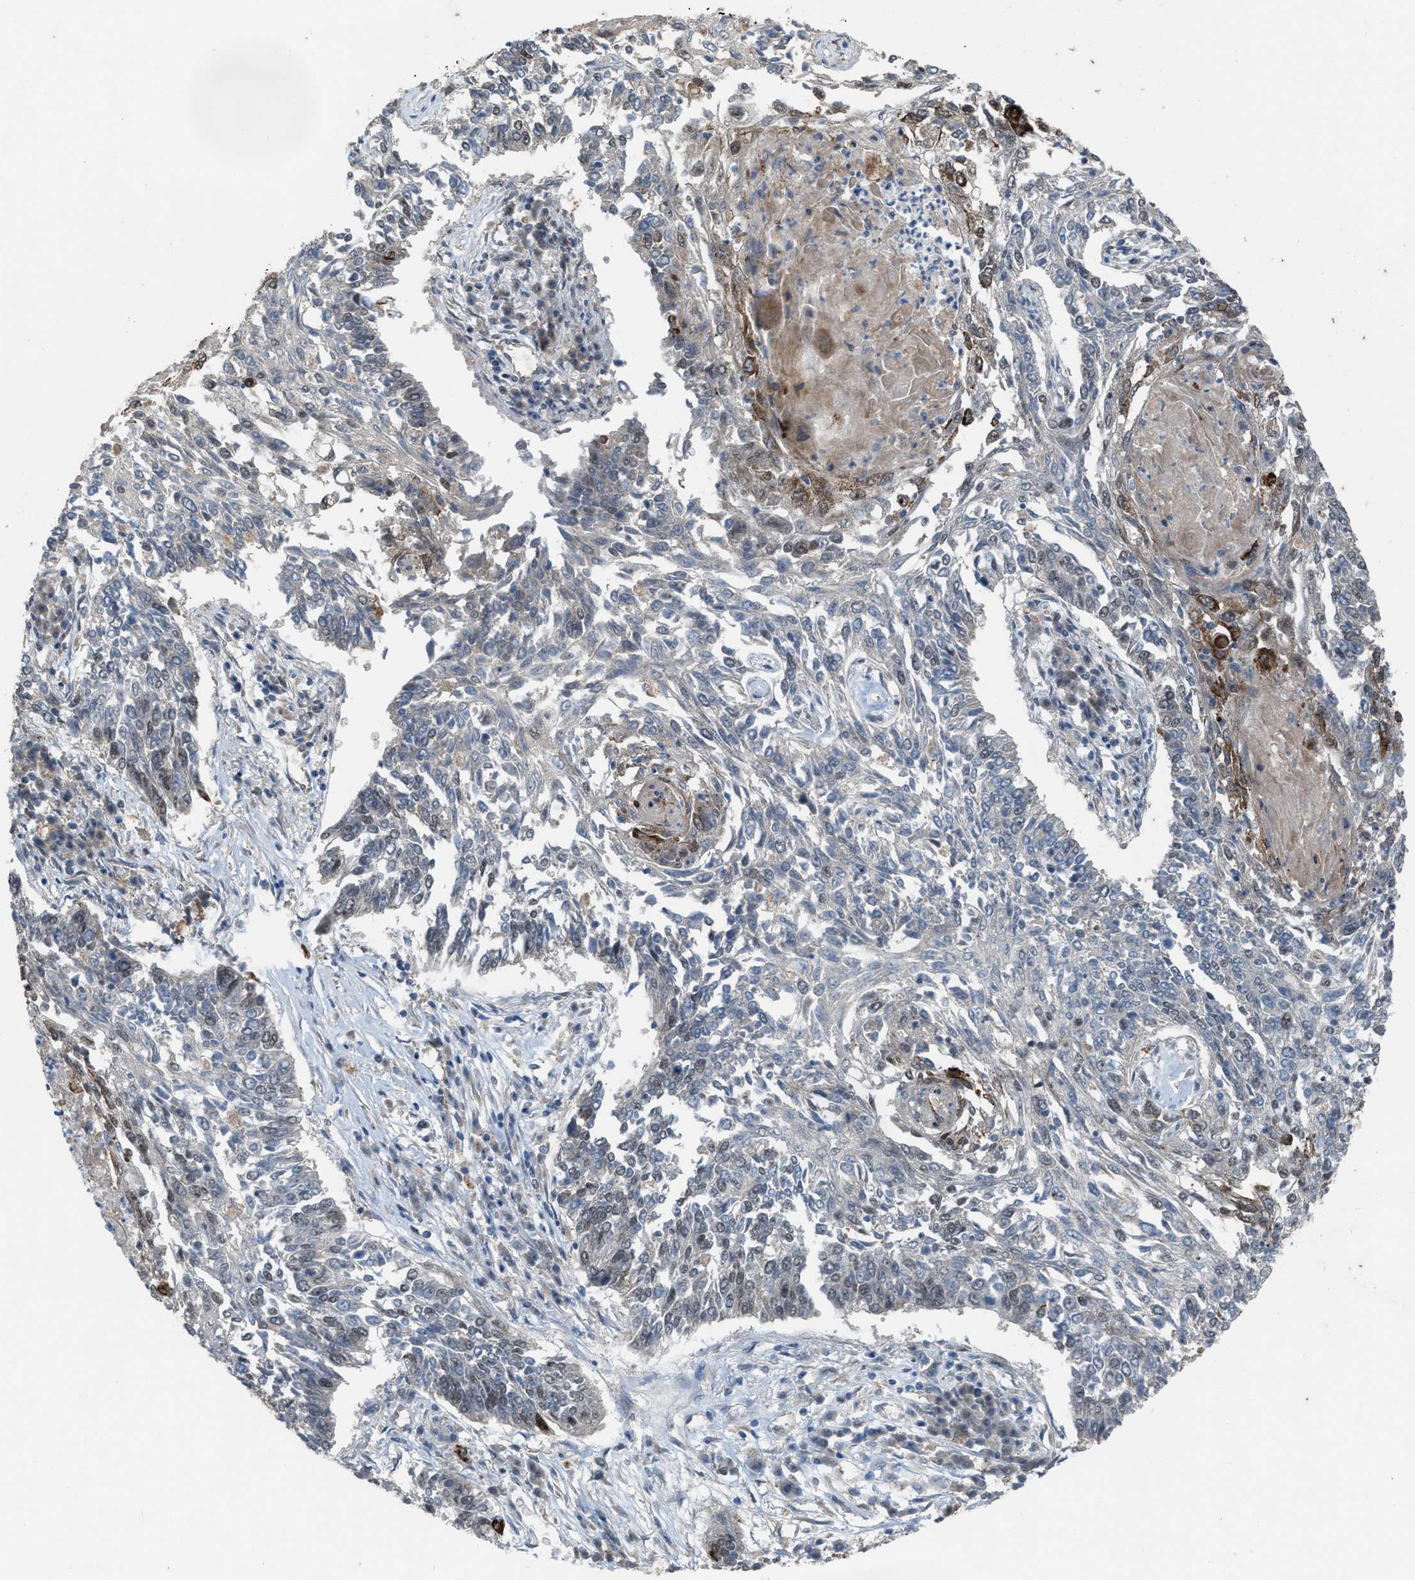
{"staining": {"intensity": "negative", "quantity": "none", "location": "none"}, "tissue": "lung cancer", "cell_type": "Tumor cells", "image_type": "cancer", "snomed": [{"axis": "morphology", "description": "Normal tissue, NOS"}, {"axis": "morphology", "description": "Squamous cell carcinoma, NOS"}, {"axis": "topography", "description": "Cartilage tissue"}, {"axis": "topography", "description": "Bronchus"}, {"axis": "topography", "description": "Lung"}], "caption": "Micrograph shows no significant protein positivity in tumor cells of squamous cell carcinoma (lung). (Immunohistochemistry (ihc), brightfield microscopy, high magnification).", "gene": "PLAA", "patient": {"sex": "female", "age": 49}}